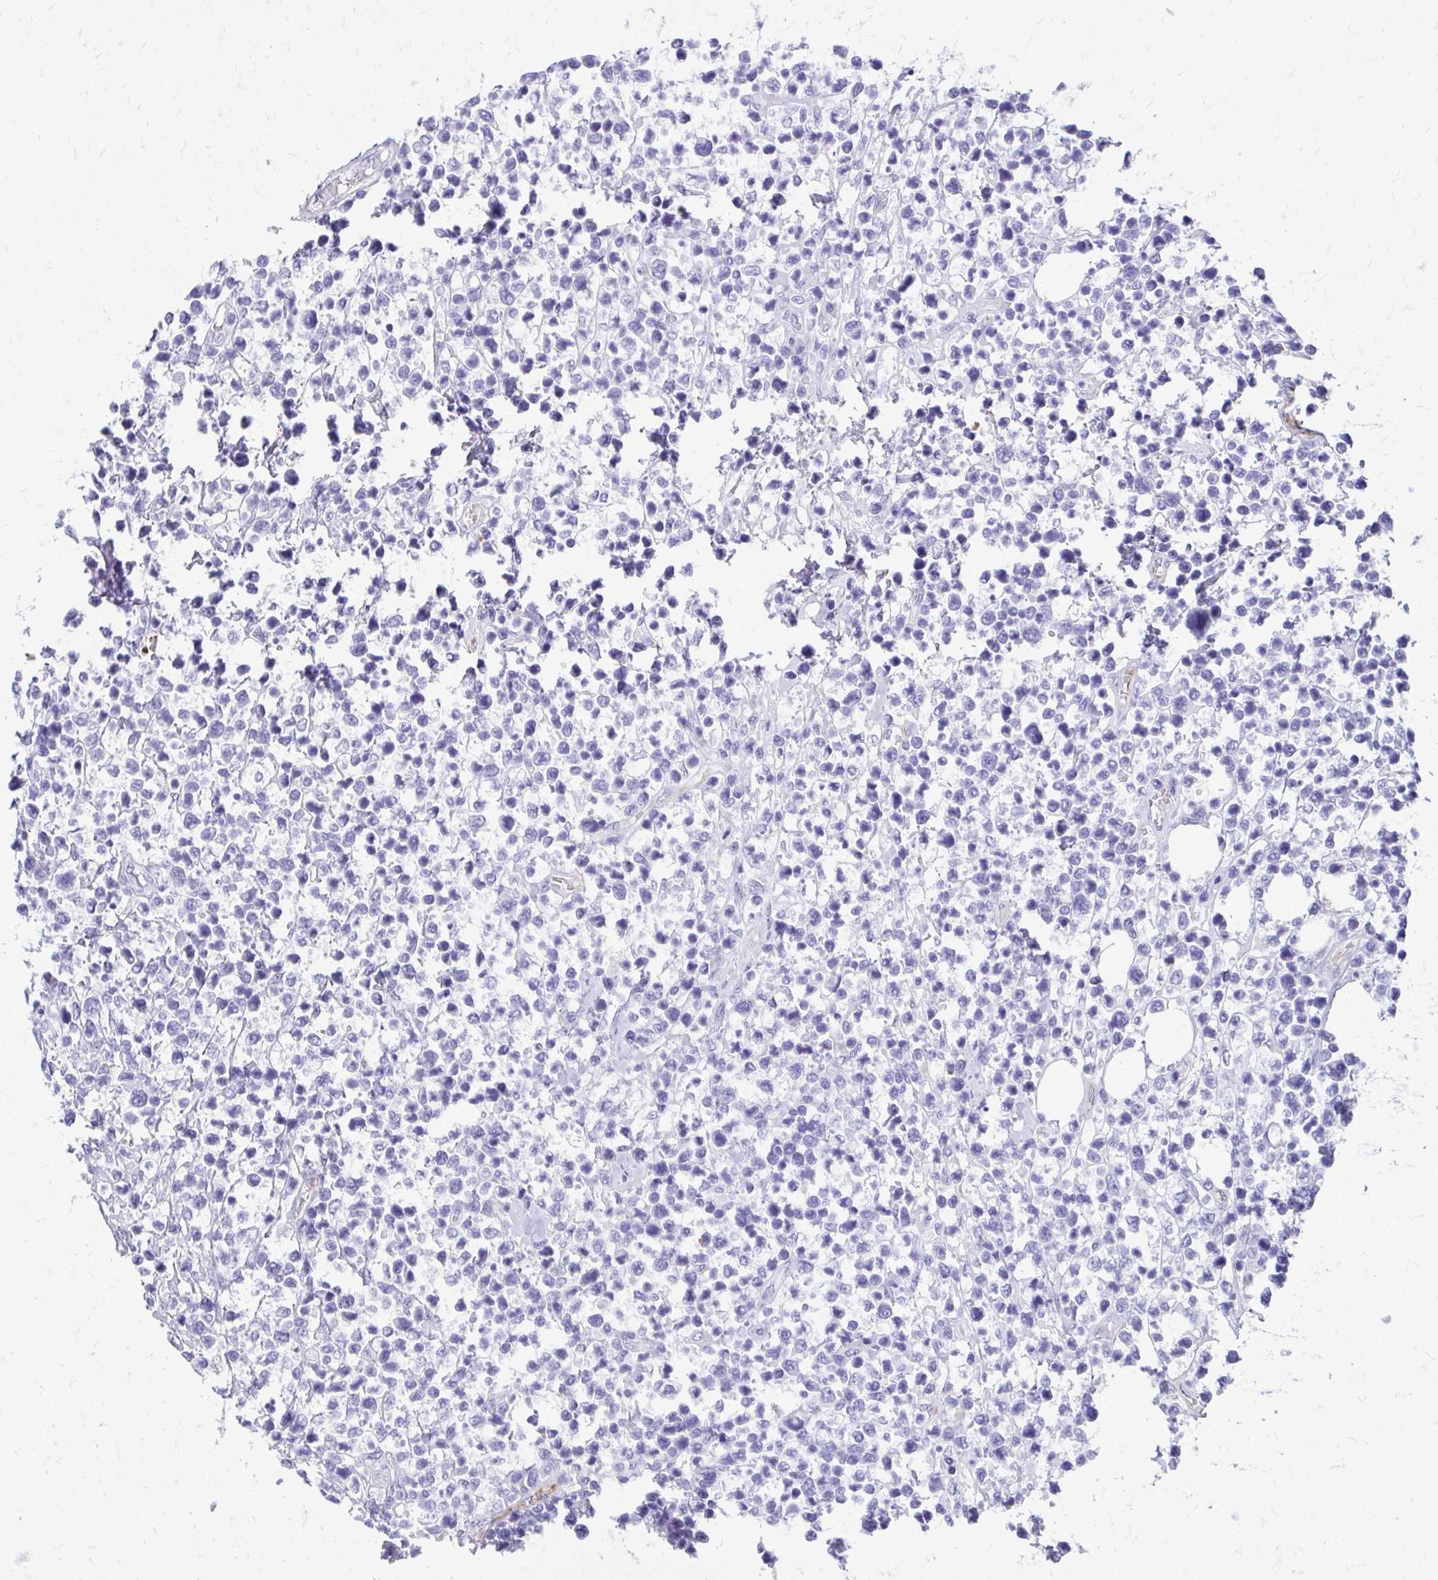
{"staining": {"intensity": "negative", "quantity": "none", "location": "none"}, "tissue": "lymphoma", "cell_type": "Tumor cells", "image_type": "cancer", "snomed": [{"axis": "morphology", "description": "Malignant lymphoma, non-Hodgkin's type, Low grade"}, {"axis": "topography", "description": "Lymph node"}], "caption": "An immunohistochemistry (IHC) photomicrograph of malignant lymphoma, non-Hodgkin's type (low-grade) is shown. There is no staining in tumor cells of malignant lymphoma, non-Hodgkin's type (low-grade).", "gene": "ZNF699", "patient": {"sex": "male", "age": 60}}